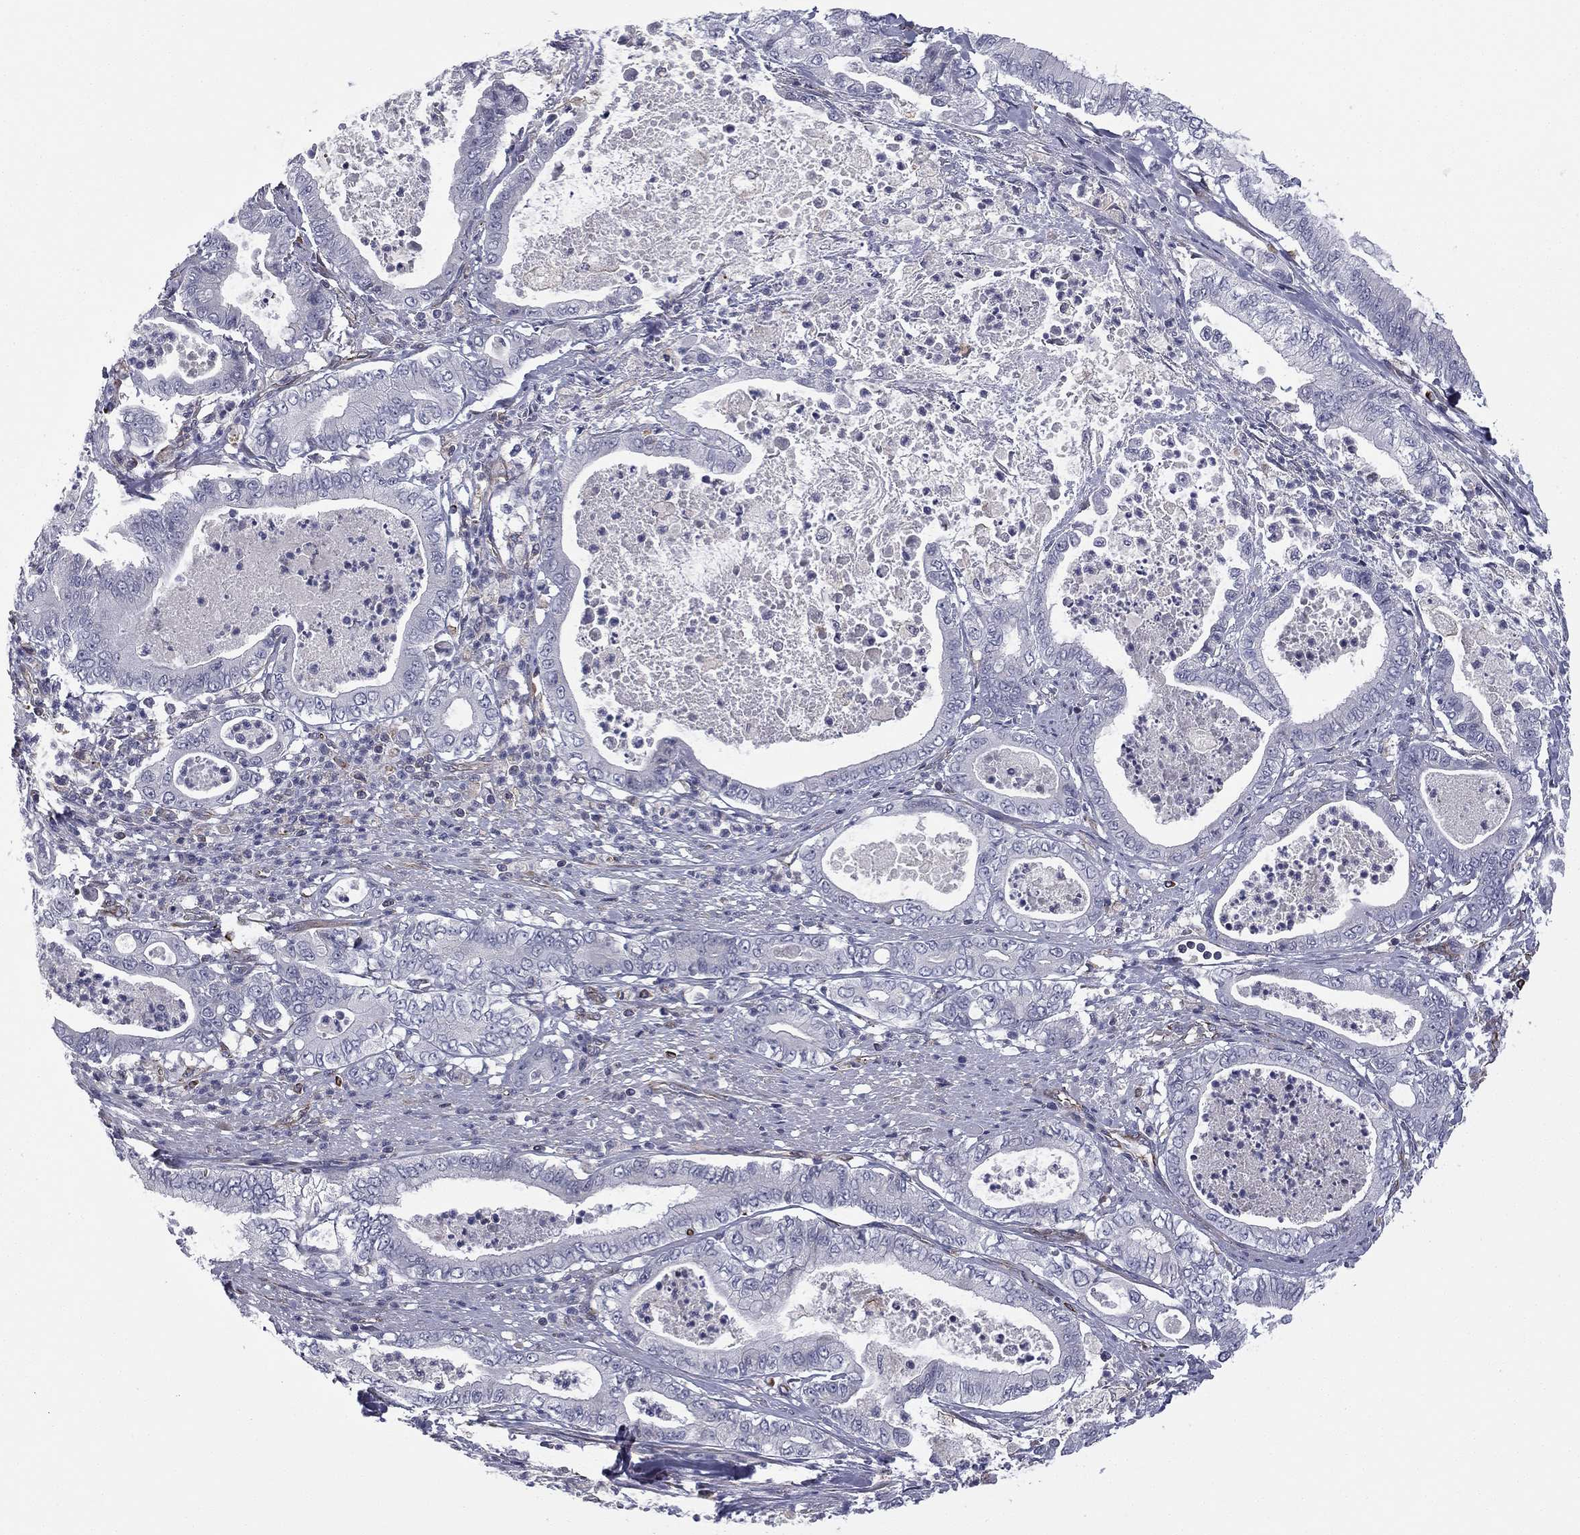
{"staining": {"intensity": "negative", "quantity": "none", "location": "none"}, "tissue": "pancreatic cancer", "cell_type": "Tumor cells", "image_type": "cancer", "snomed": [{"axis": "morphology", "description": "Adenocarcinoma, NOS"}, {"axis": "topography", "description": "Pancreas"}], "caption": "IHC micrograph of human pancreatic adenocarcinoma stained for a protein (brown), which shows no staining in tumor cells. (DAB (3,3'-diaminobenzidine) IHC, high magnification).", "gene": "SCUBE1", "patient": {"sex": "male", "age": 71}}